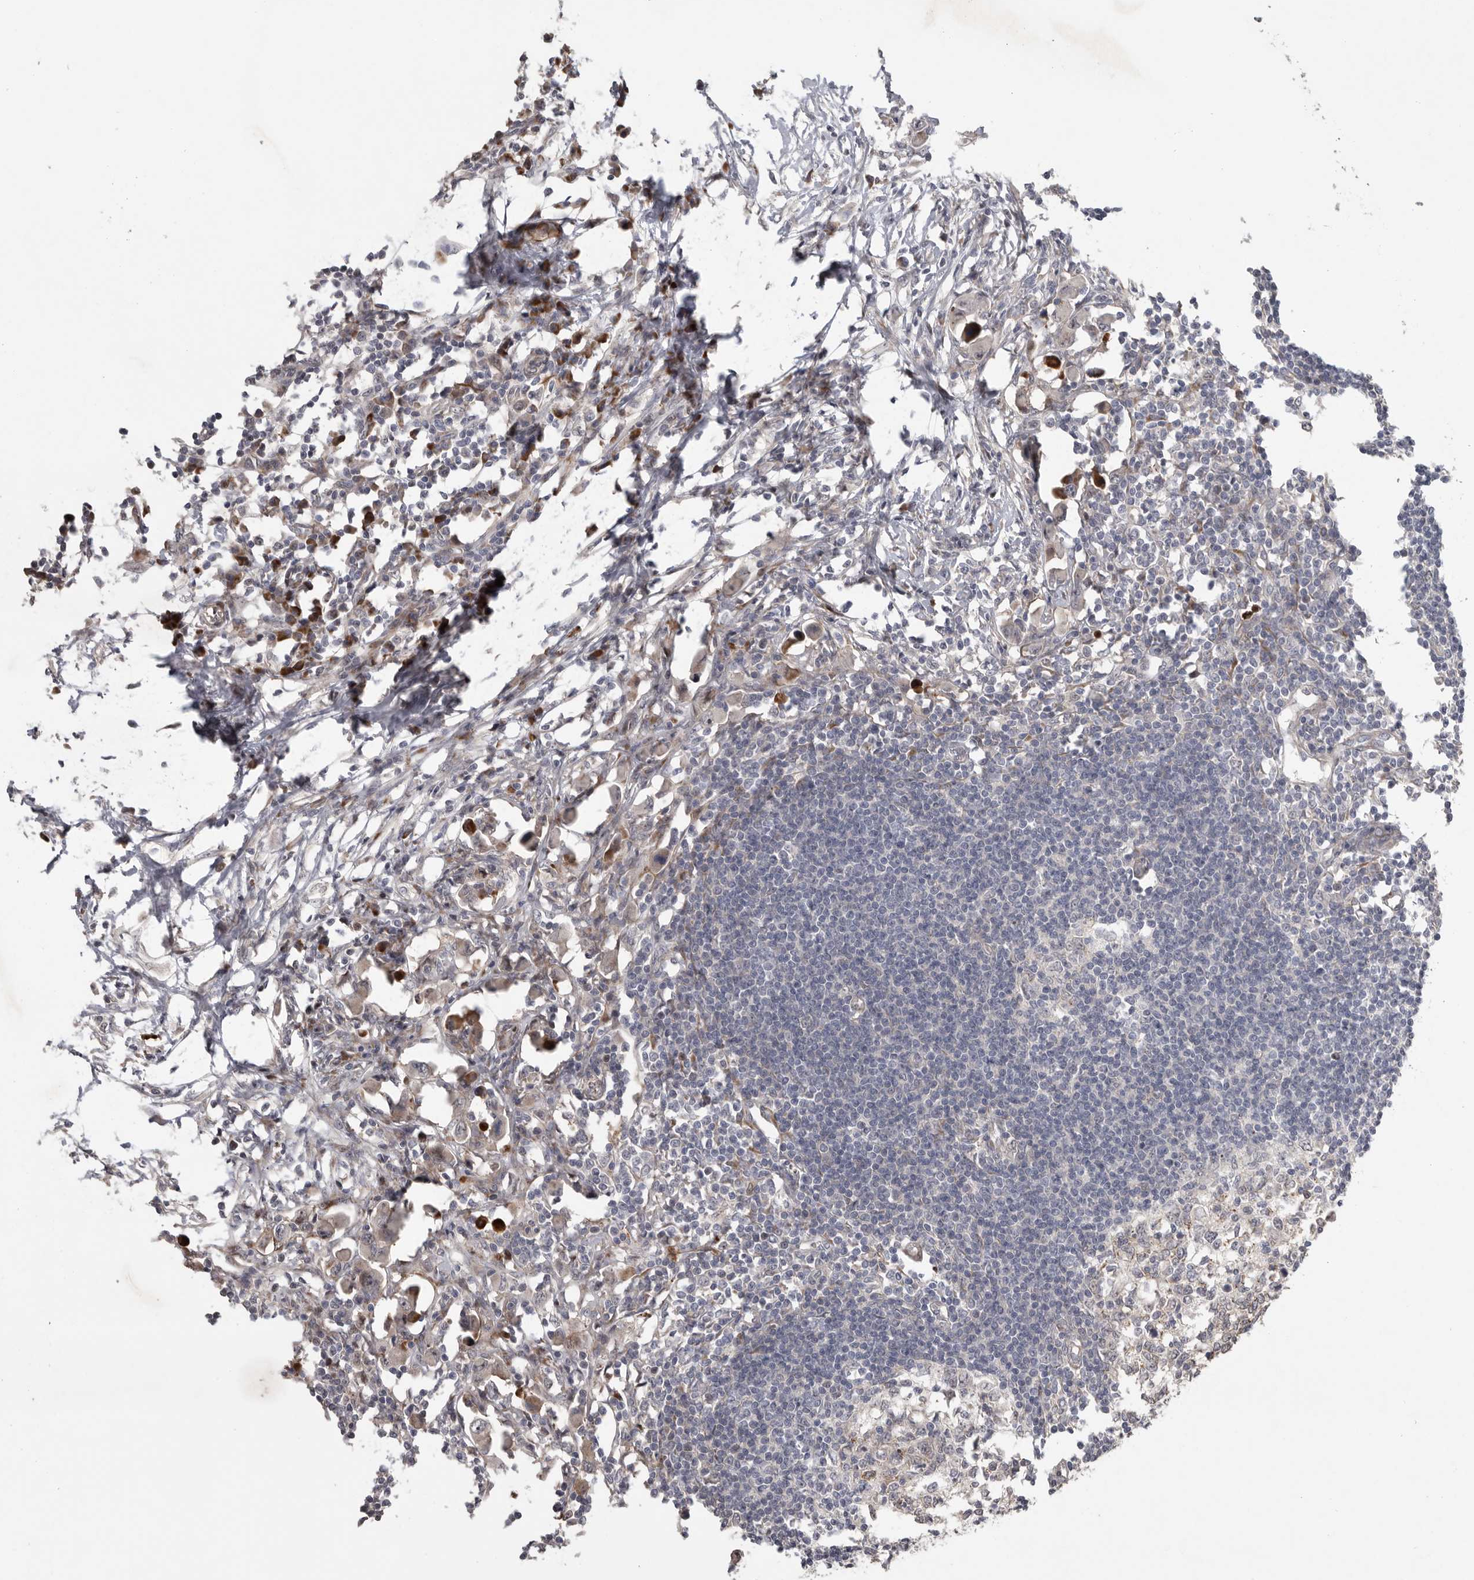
{"staining": {"intensity": "negative", "quantity": "none", "location": "none"}, "tissue": "lymph node", "cell_type": "Germinal center cells", "image_type": "normal", "snomed": [{"axis": "morphology", "description": "Normal tissue, NOS"}, {"axis": "morphology", "description": "Malignant melanoma, Metastatic site"}, {"axis": "topography", "description": "Lymph node"}], "caption": "Immunohistochemical staining of benign human lymph node exhibits no significant expression in germinal center cells. (DAB IHC with hematoxylin counter stain).", "gene": "MPDZ", "patient": {"sex": "male", "age": 41}}